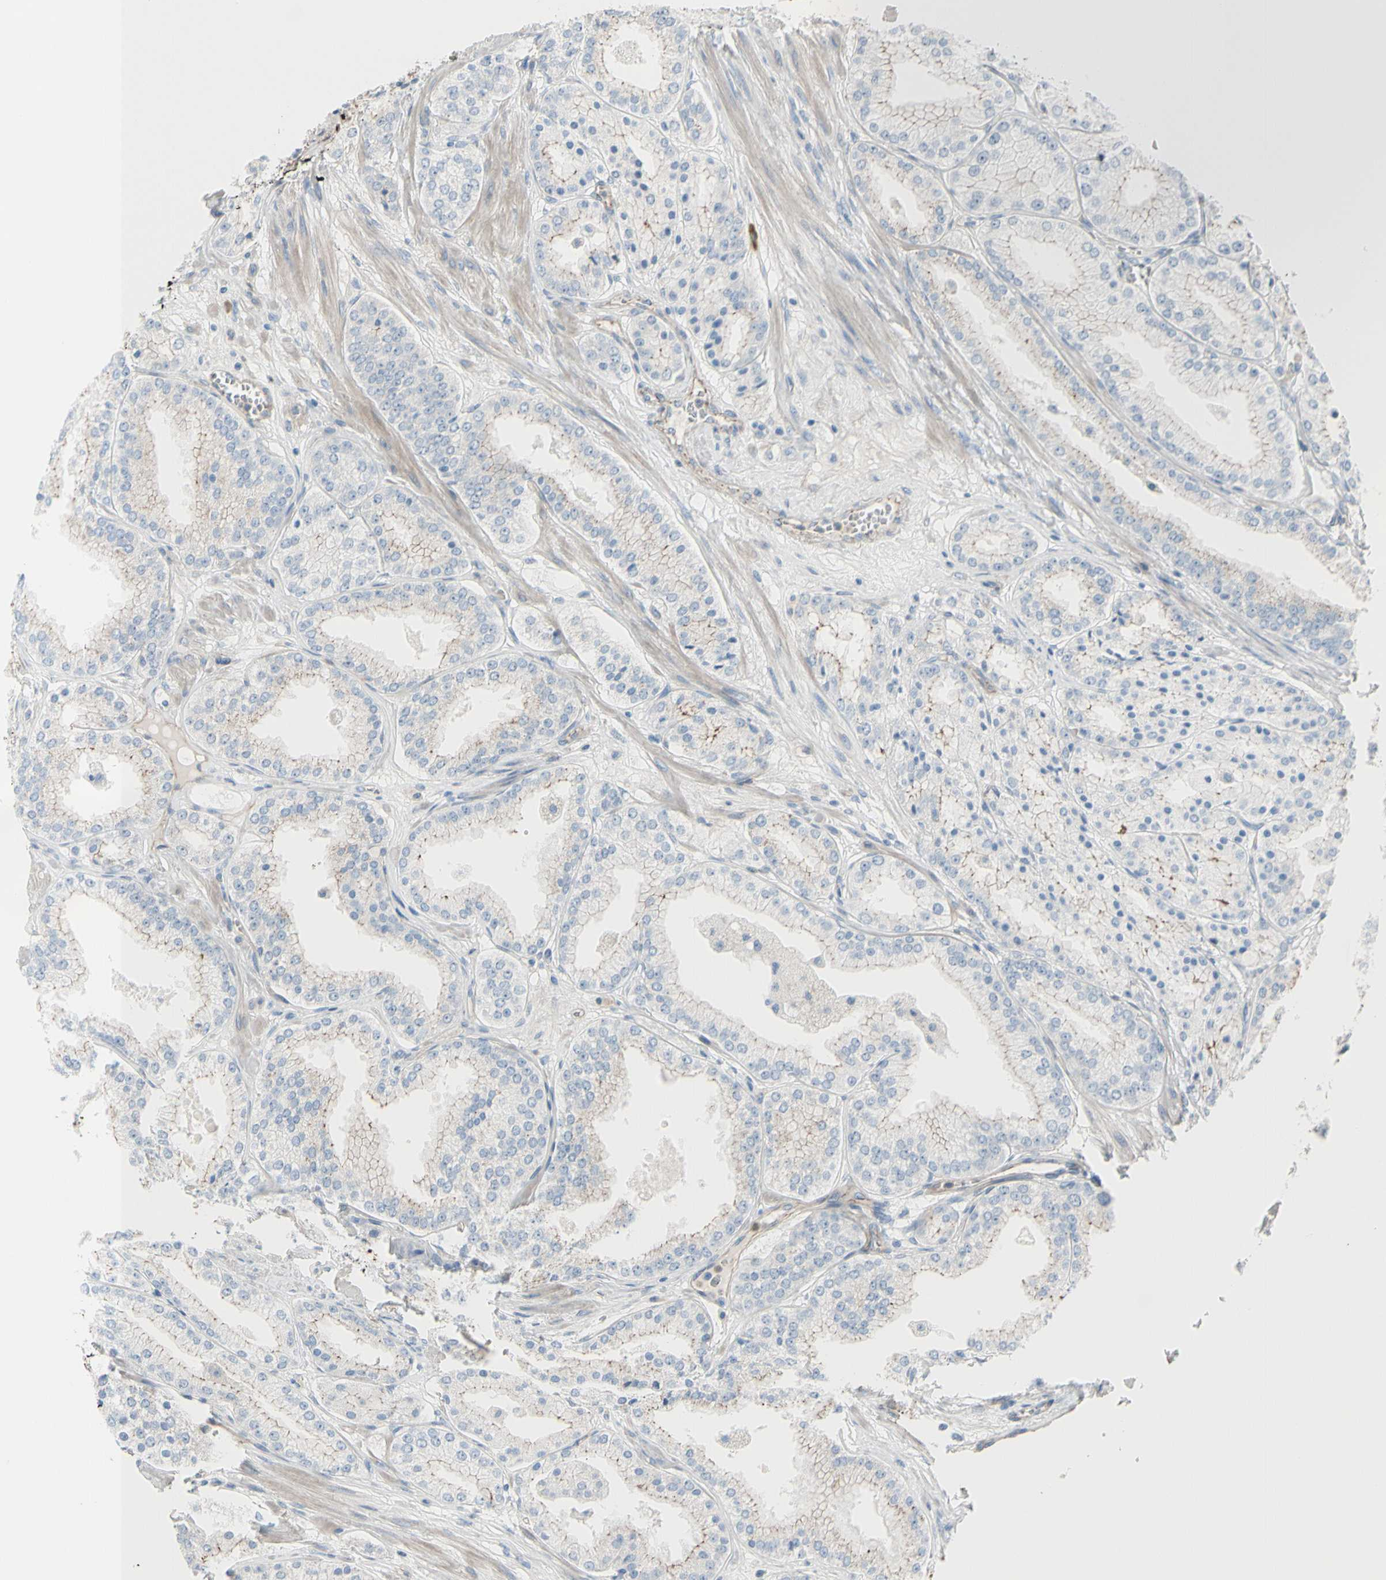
{"staining": {"intensity": "weak", "quantity": "25%-75%", "location": "cytoplasmic/membranous"}, "tissue": "prostate cancer", "cell_type": "Tumor cells", "image_type": "cancer", "snomed": [{"axis": "morphology", "description": "Adenocarcinoma, High grade"}, {"axis": "topography", "description": "Prostate"}], "caption": "The photomicrograph displays immunohistochemical staining of prostate high-grade adenocarcinoma. There is weak cytoplasmic/membranous staining is present in about 25%-75% of tumor cells.", "gene": "TJP1", "patient": {"sex": "male", "age": 61}}